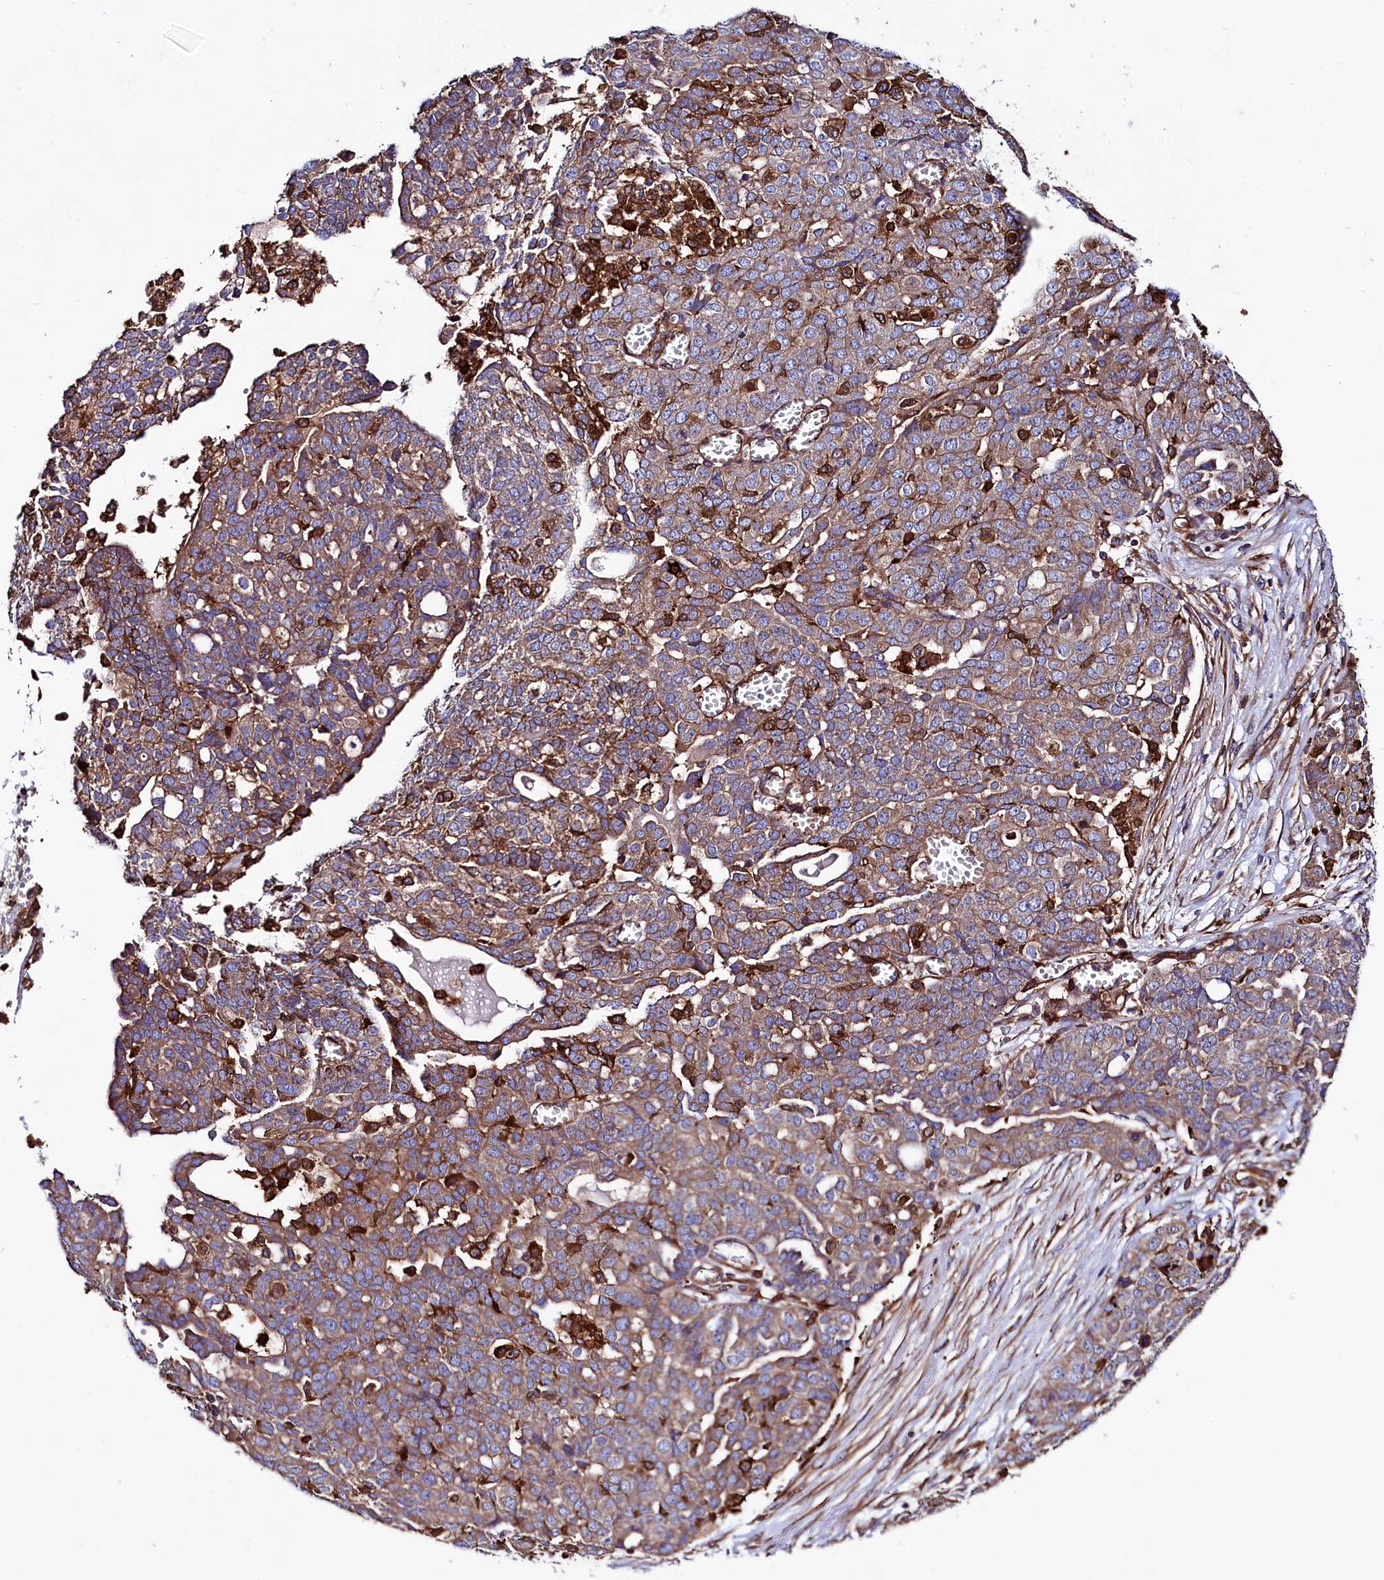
{"staining": {"intensity": "moderate", "quantity": ">75%", "location": "cytoplasmic/membranous"}, "tissue": "ovarian cancer", "cell_type": "Tumor cells", "image_type": "cancer", "snomed": [{"axis": "morphology", "description": "Cystadenocarcinoma, serous, NOS"}, {"axis": "topography", "description": "Soft tissue"}, {"axis": "topography", "description": "Ovary"}], "caption": "A medium amount of moderate cytoplasmic/membranous expression is present in about >75% of tumor cells in ovarian cancer (serous cystadenocarcinoma) tissue.", "gene": "STAMBPL1", "patient": {"sex": "female", "age": 57}}